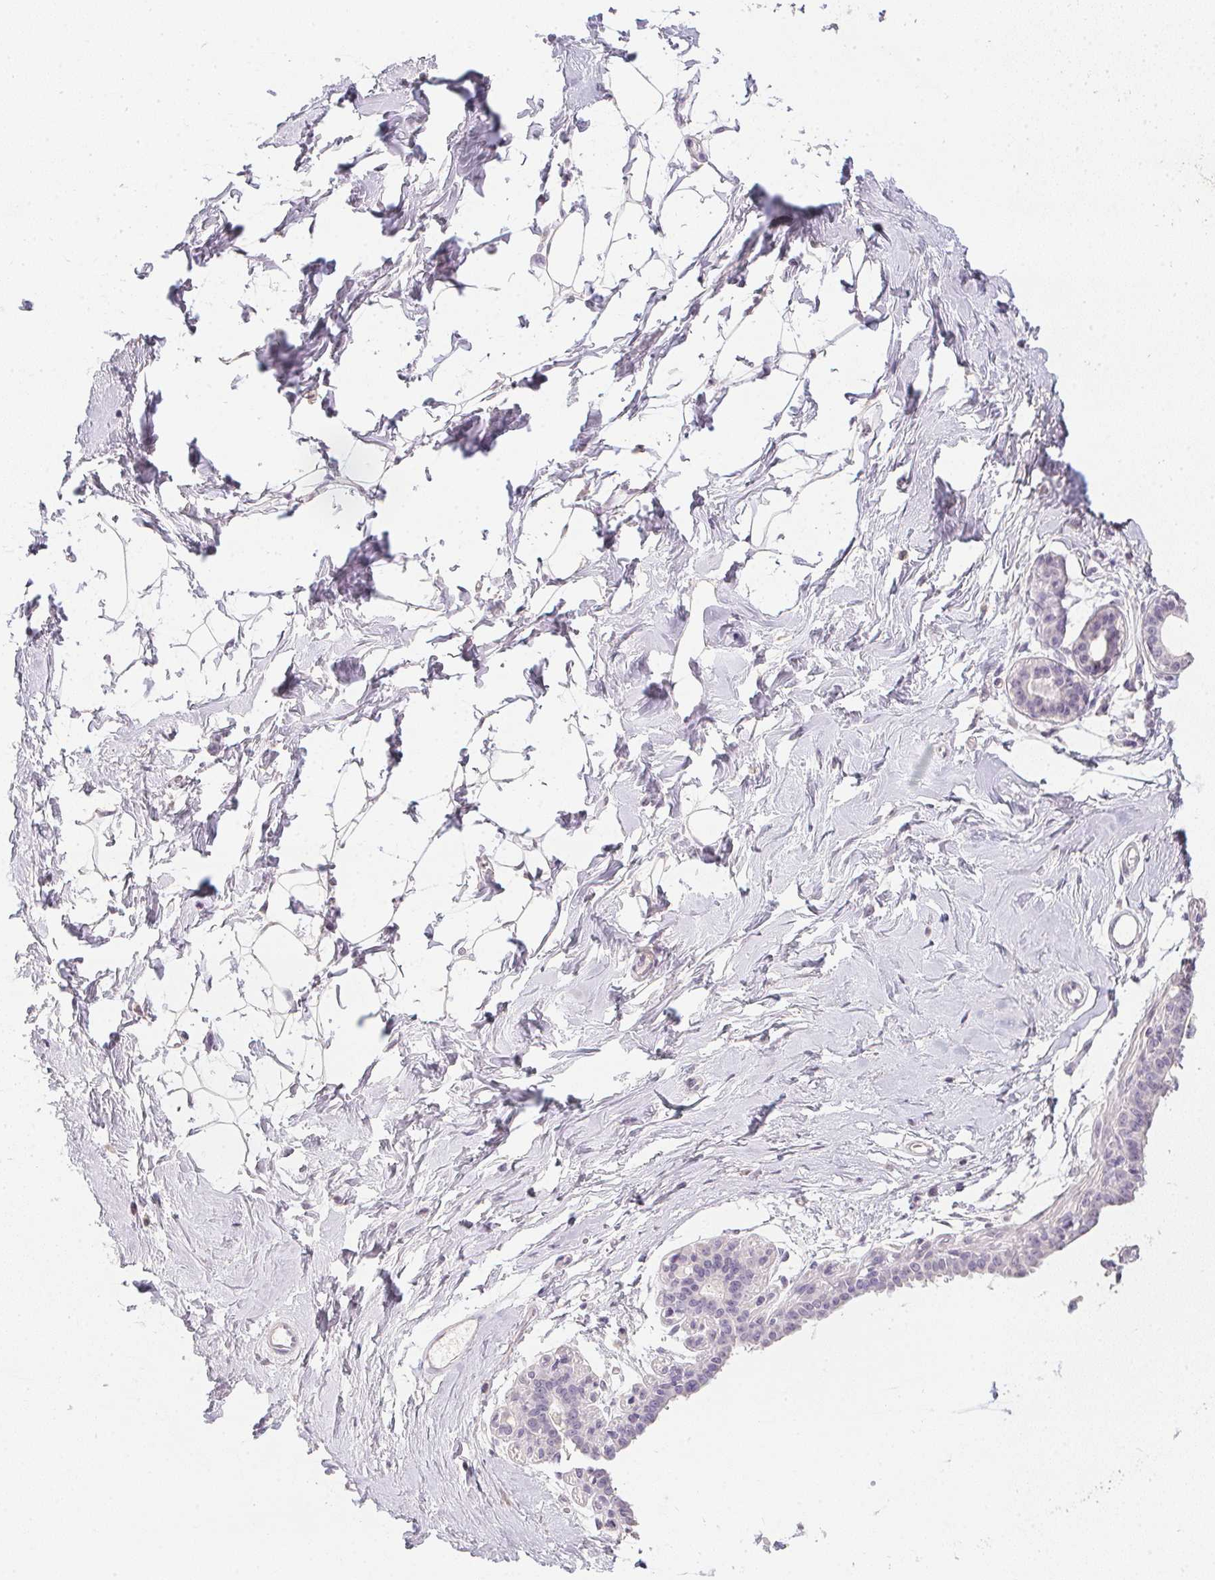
{"staining": {"intensity": "negative", "quantity": "none", "location": "none"}, "tissue": "breast", "cell_type": "Adipocytes", "image_type": "normal", "snomed": [{"axis": "morphology", "description": "Normal tissue, NOS"}, {"axis": "topography", "description": "Breast"}], "caption": "IHC micrograph of normal human breast stained for a protein (brown), which reveals no staining in adipocytes.", "gene": "PPY", "patient": {"sex": "female", "age": 45}}